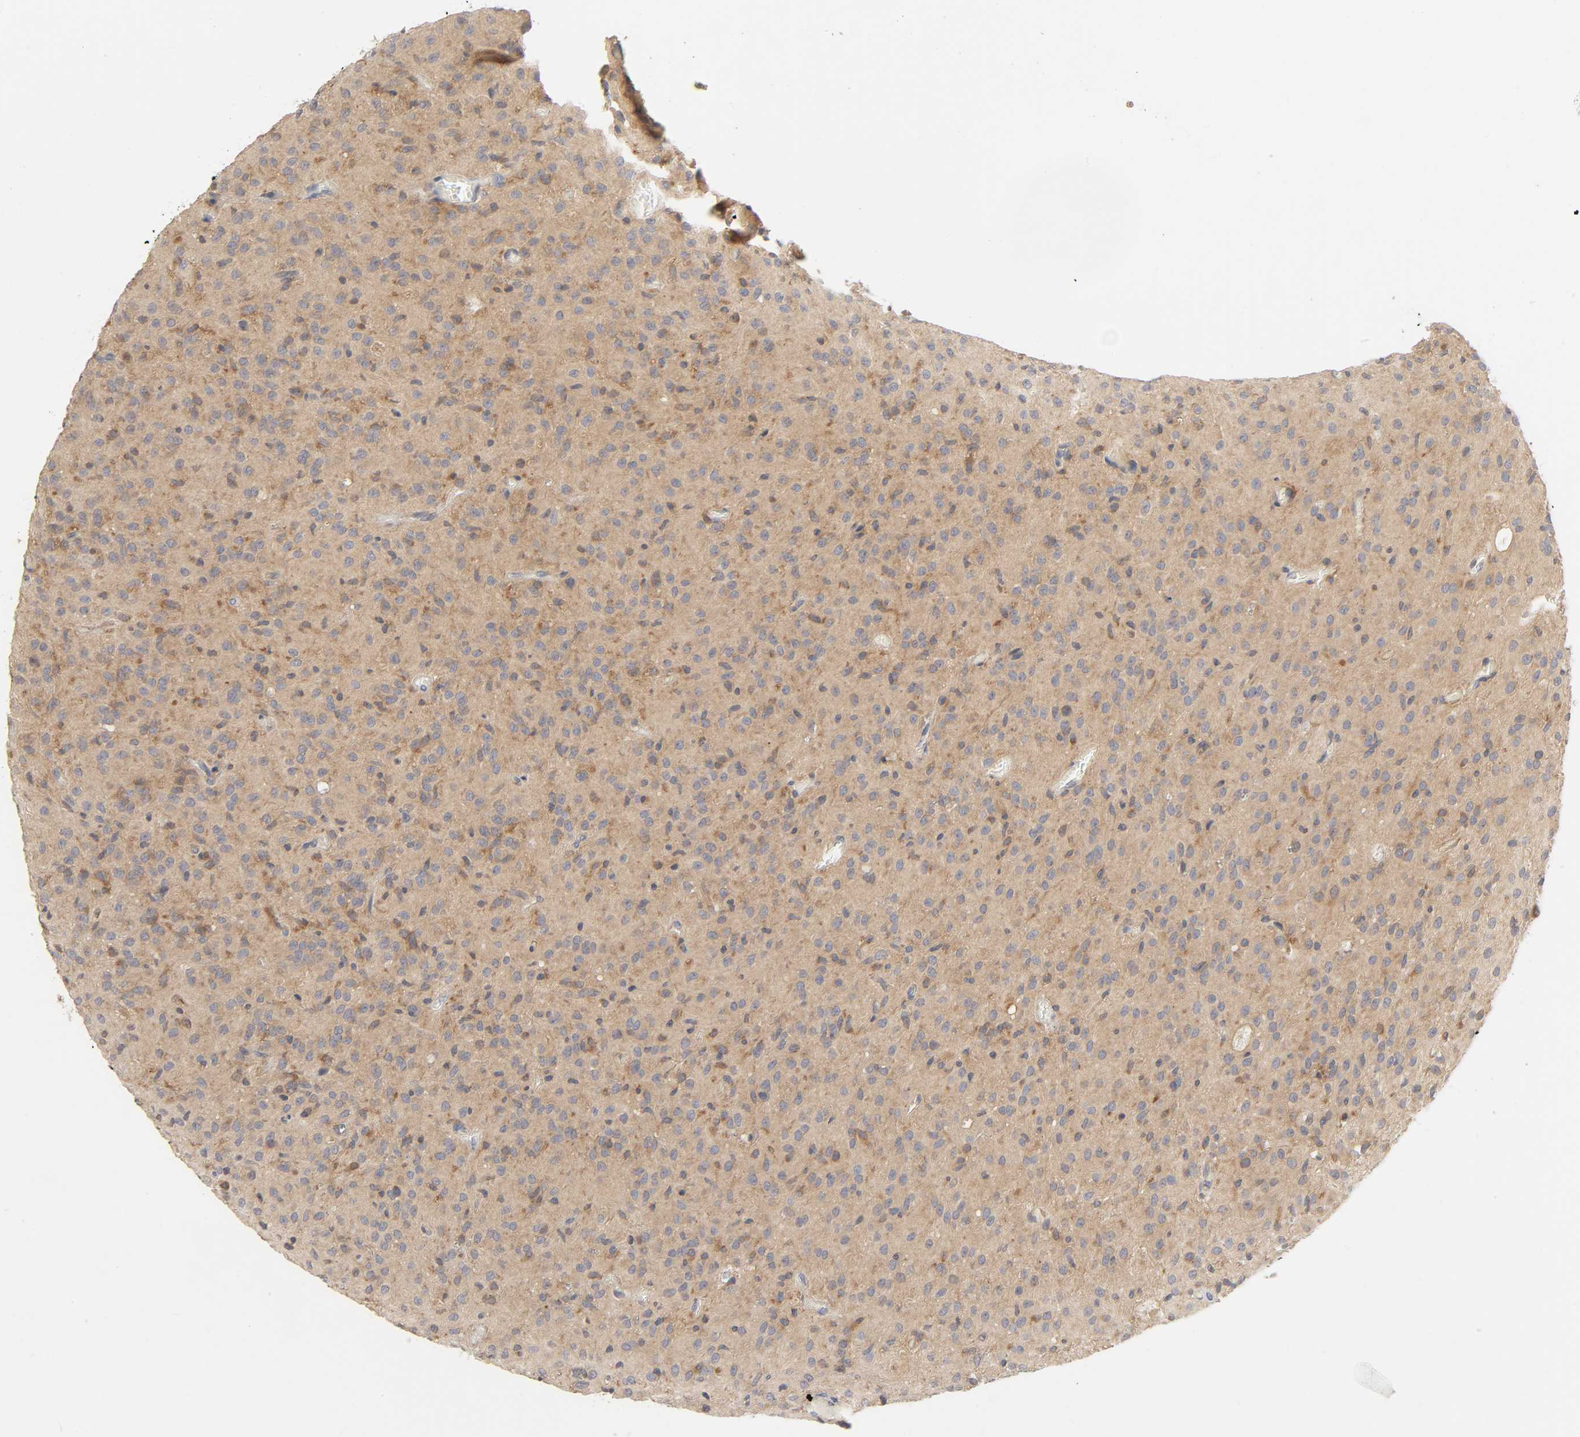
{"staining": {"intensity": "moderate", "quantity": "<25%", "location": "cytoplasmic/membranous"}, "tissue": "glioma", "cell_type": "Tumor cells", "image_type": "cancer", "snomed": [{"axis": "morphology", "description": "Glioma, malignant, High grade"}, {"axis": "topography", "description": "Brain"}], "caption": "The immunohistochemical stain shows moderate cytoplasmic/membranous expression in tumor cells of glioma tissue.", "gene": "SCHIP1", "patient": {"sex": "female", "age": 59}}